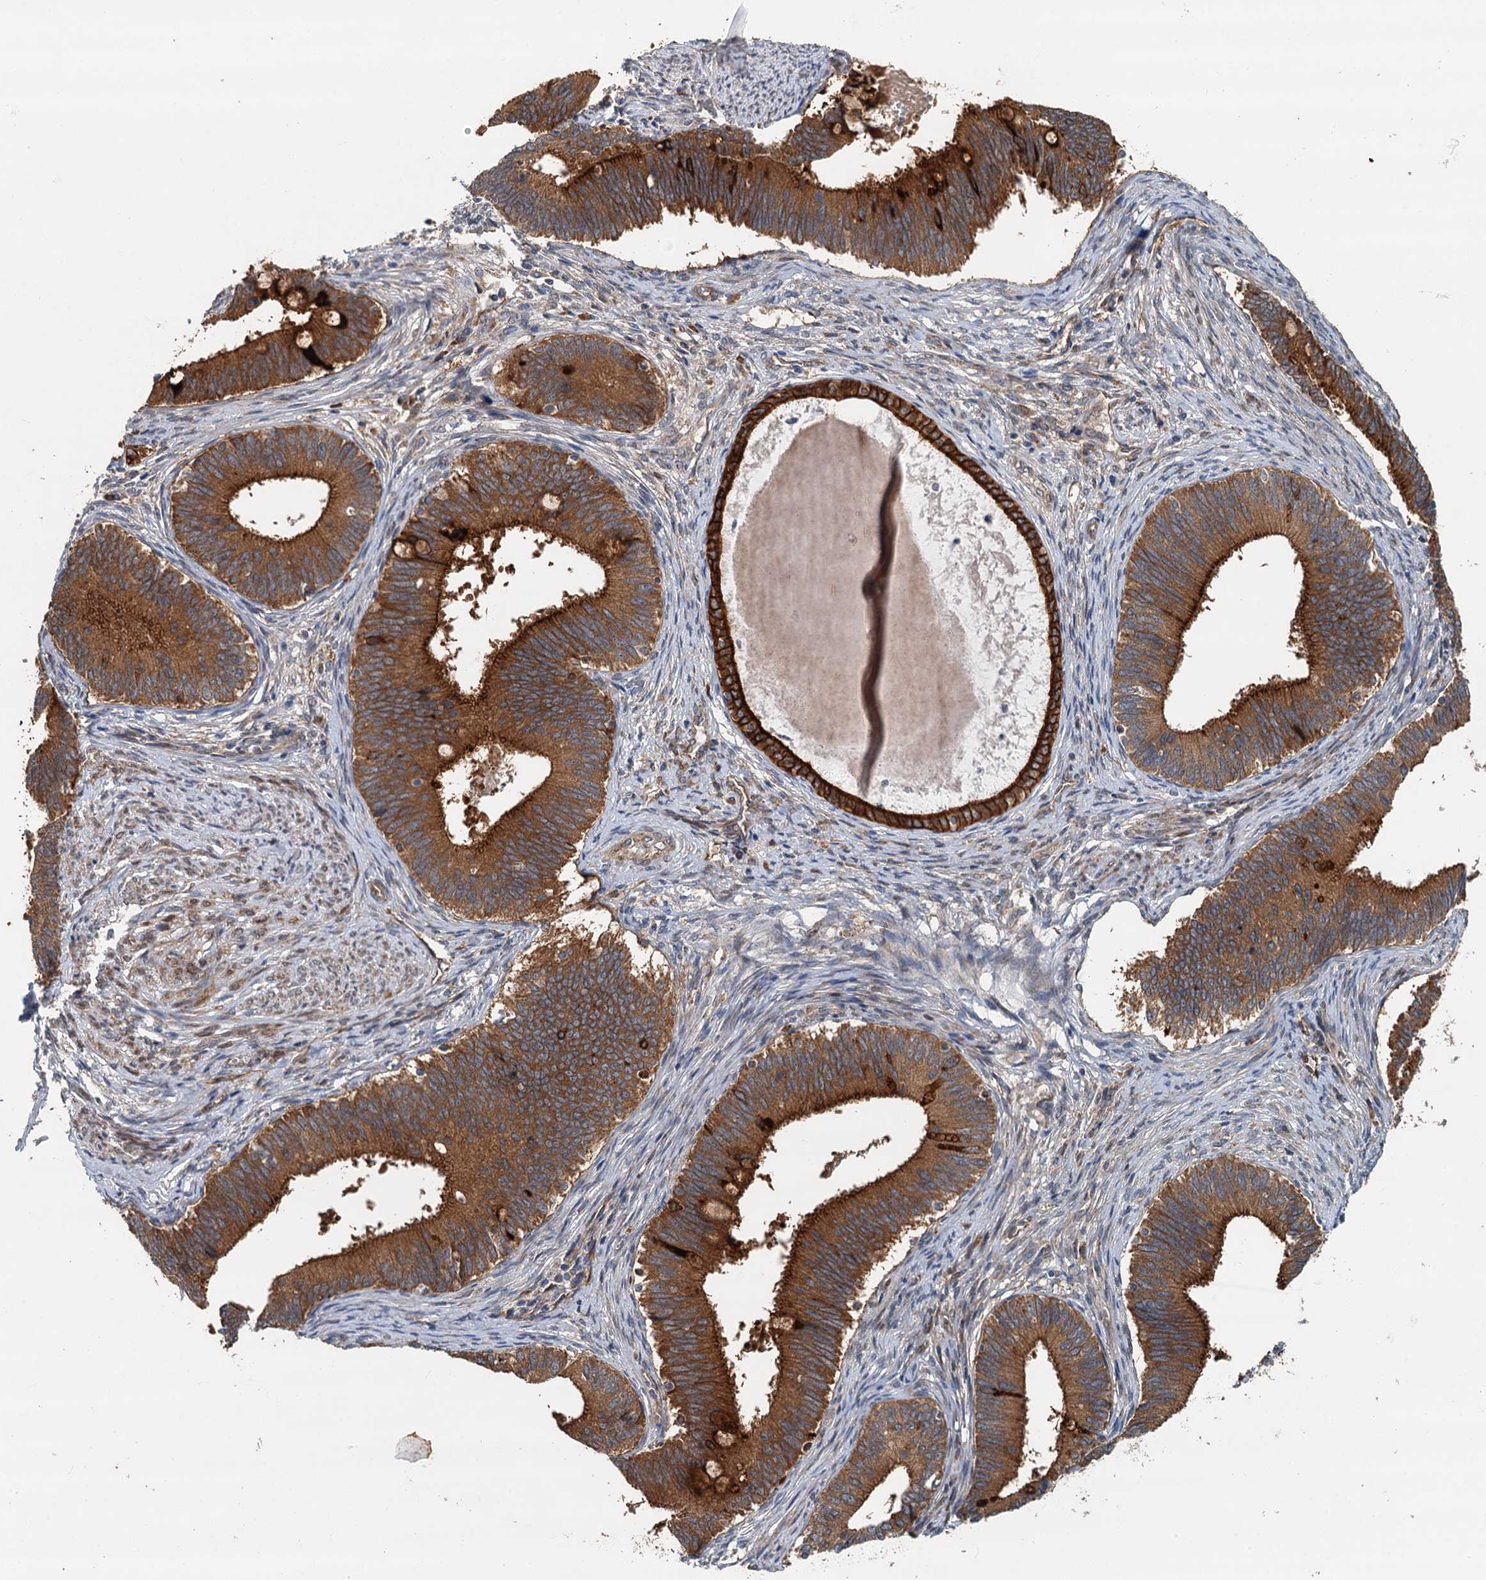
{"staining": {"intensity": "strong", "quantity": ">75%", "location": "cytoplasmic/membranous"}, "tissue": "cervical cancer", "cell_type": "Tumor cells", "image_type": "cancer", "snomed": [{"axis": "morphology", "description": "Adenocarcinoma, NOS"}, {"axis": "topography", "description": "Cervix"}], "caption": "Approximately >75% of tumor cells in human cervical adenocarcinoma exhibit strong cytoplasmic/membranous protein positivity as visualized by brown immunohistochemical staining.", "gene": "LRRK2", "patient": {"sex": "female", "age": 42}}